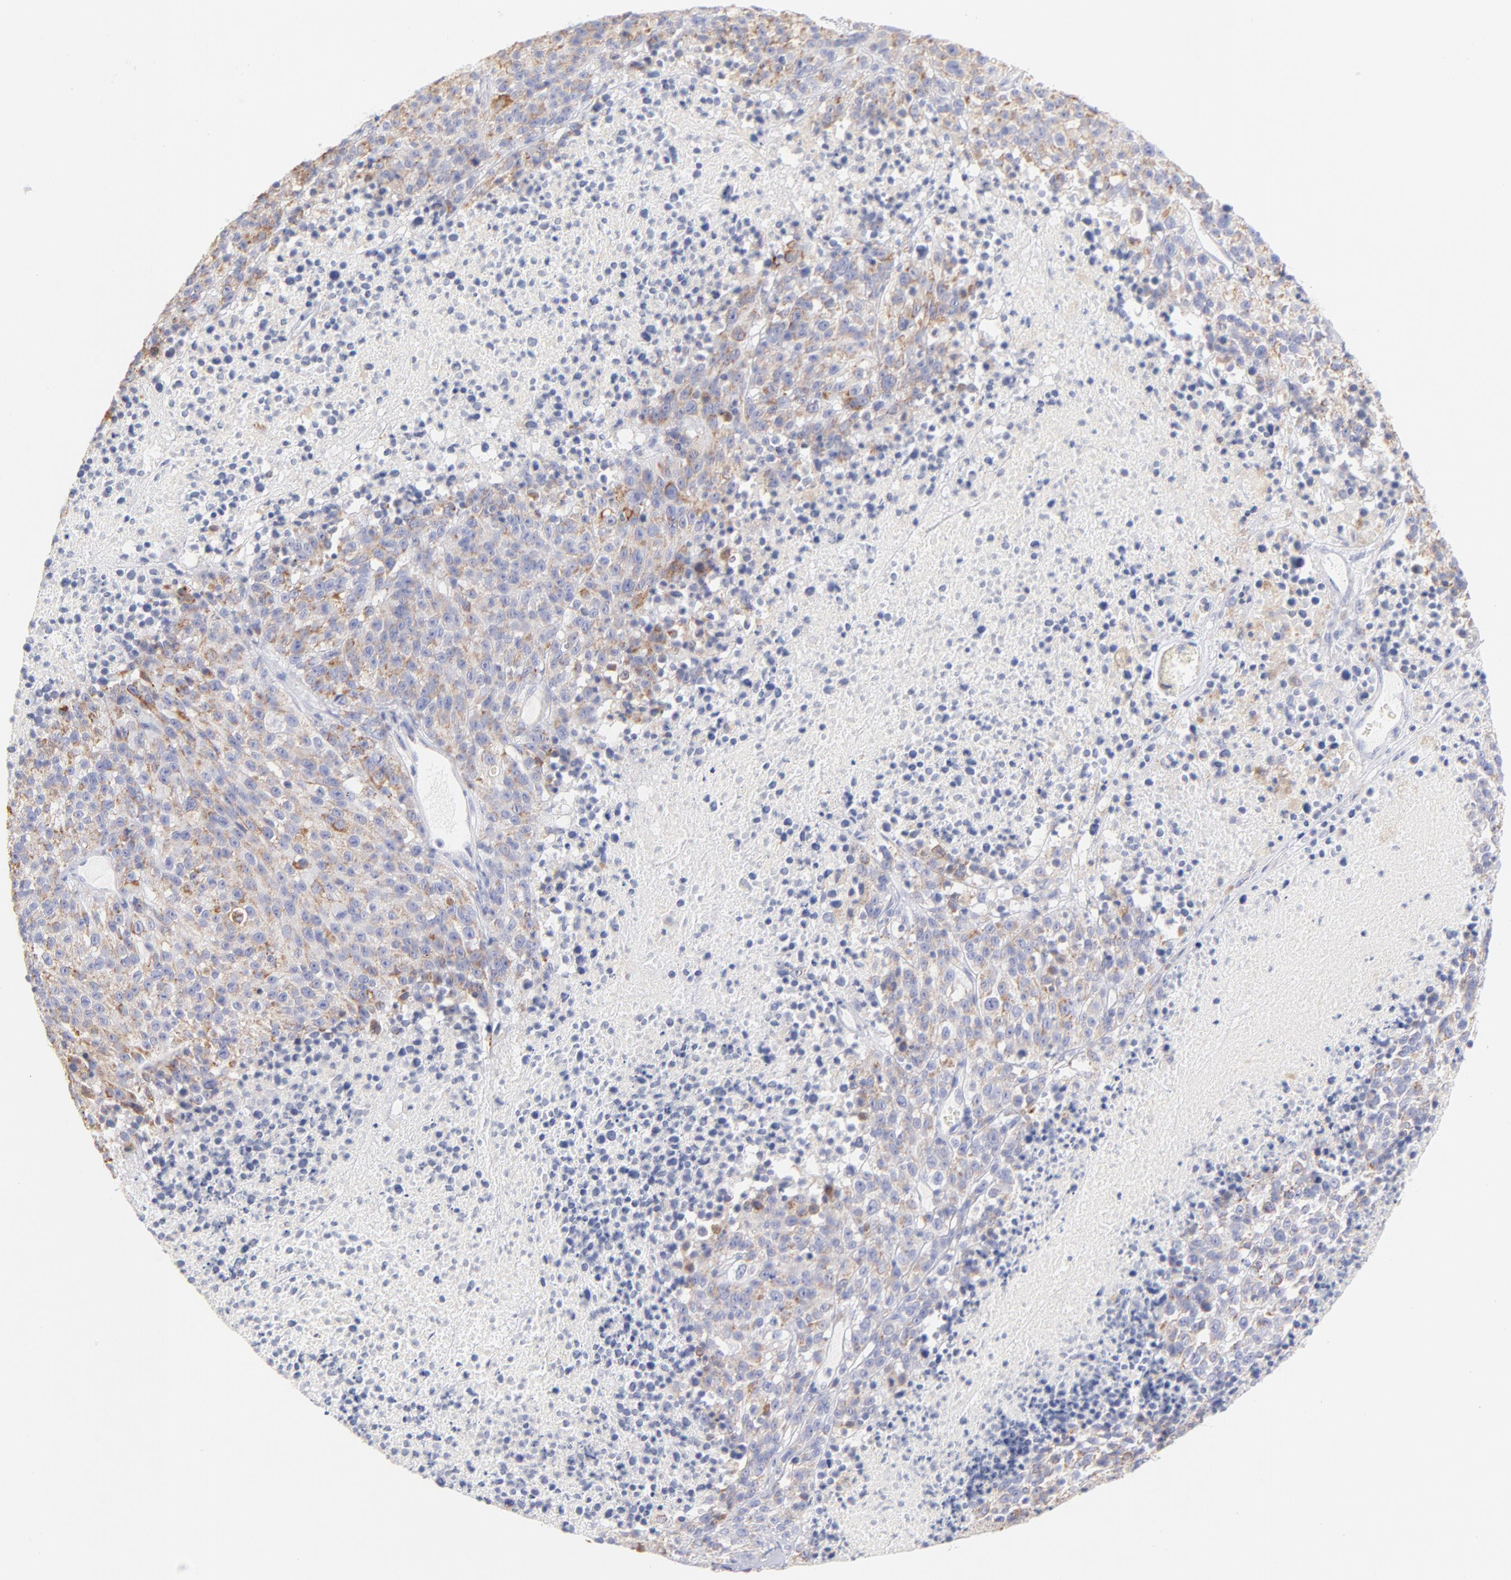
{"staining": {"intensity": "weak", "quantity": ">75%", "location": "cytoplasmic/membranous"}, "tissue": "melanoma", "cell_type": "Tumor cells", "image_type": "cancer", "snomed": [{"axis": "morphology", "description": "Malignant melanoma, Metastatic site"}, {"axis": "topography", "description": "Cerebral cortex"}], "caption": "DAB (3,3'-diaminobenzidine) immunohistochemical staining of human malignant melanoma (metastatic site) reveals weak cytoplasmic/membranous protein staining in about >75% of tumor cells. The staining is performed using DAB (3,3'-diaminobenzidine) brown chromogen to label protein expression. The nuclei are counter-stained blue using hematoxylin.", "gene": "AIFM1", "patient": {"sex": "female", "age": 52}}